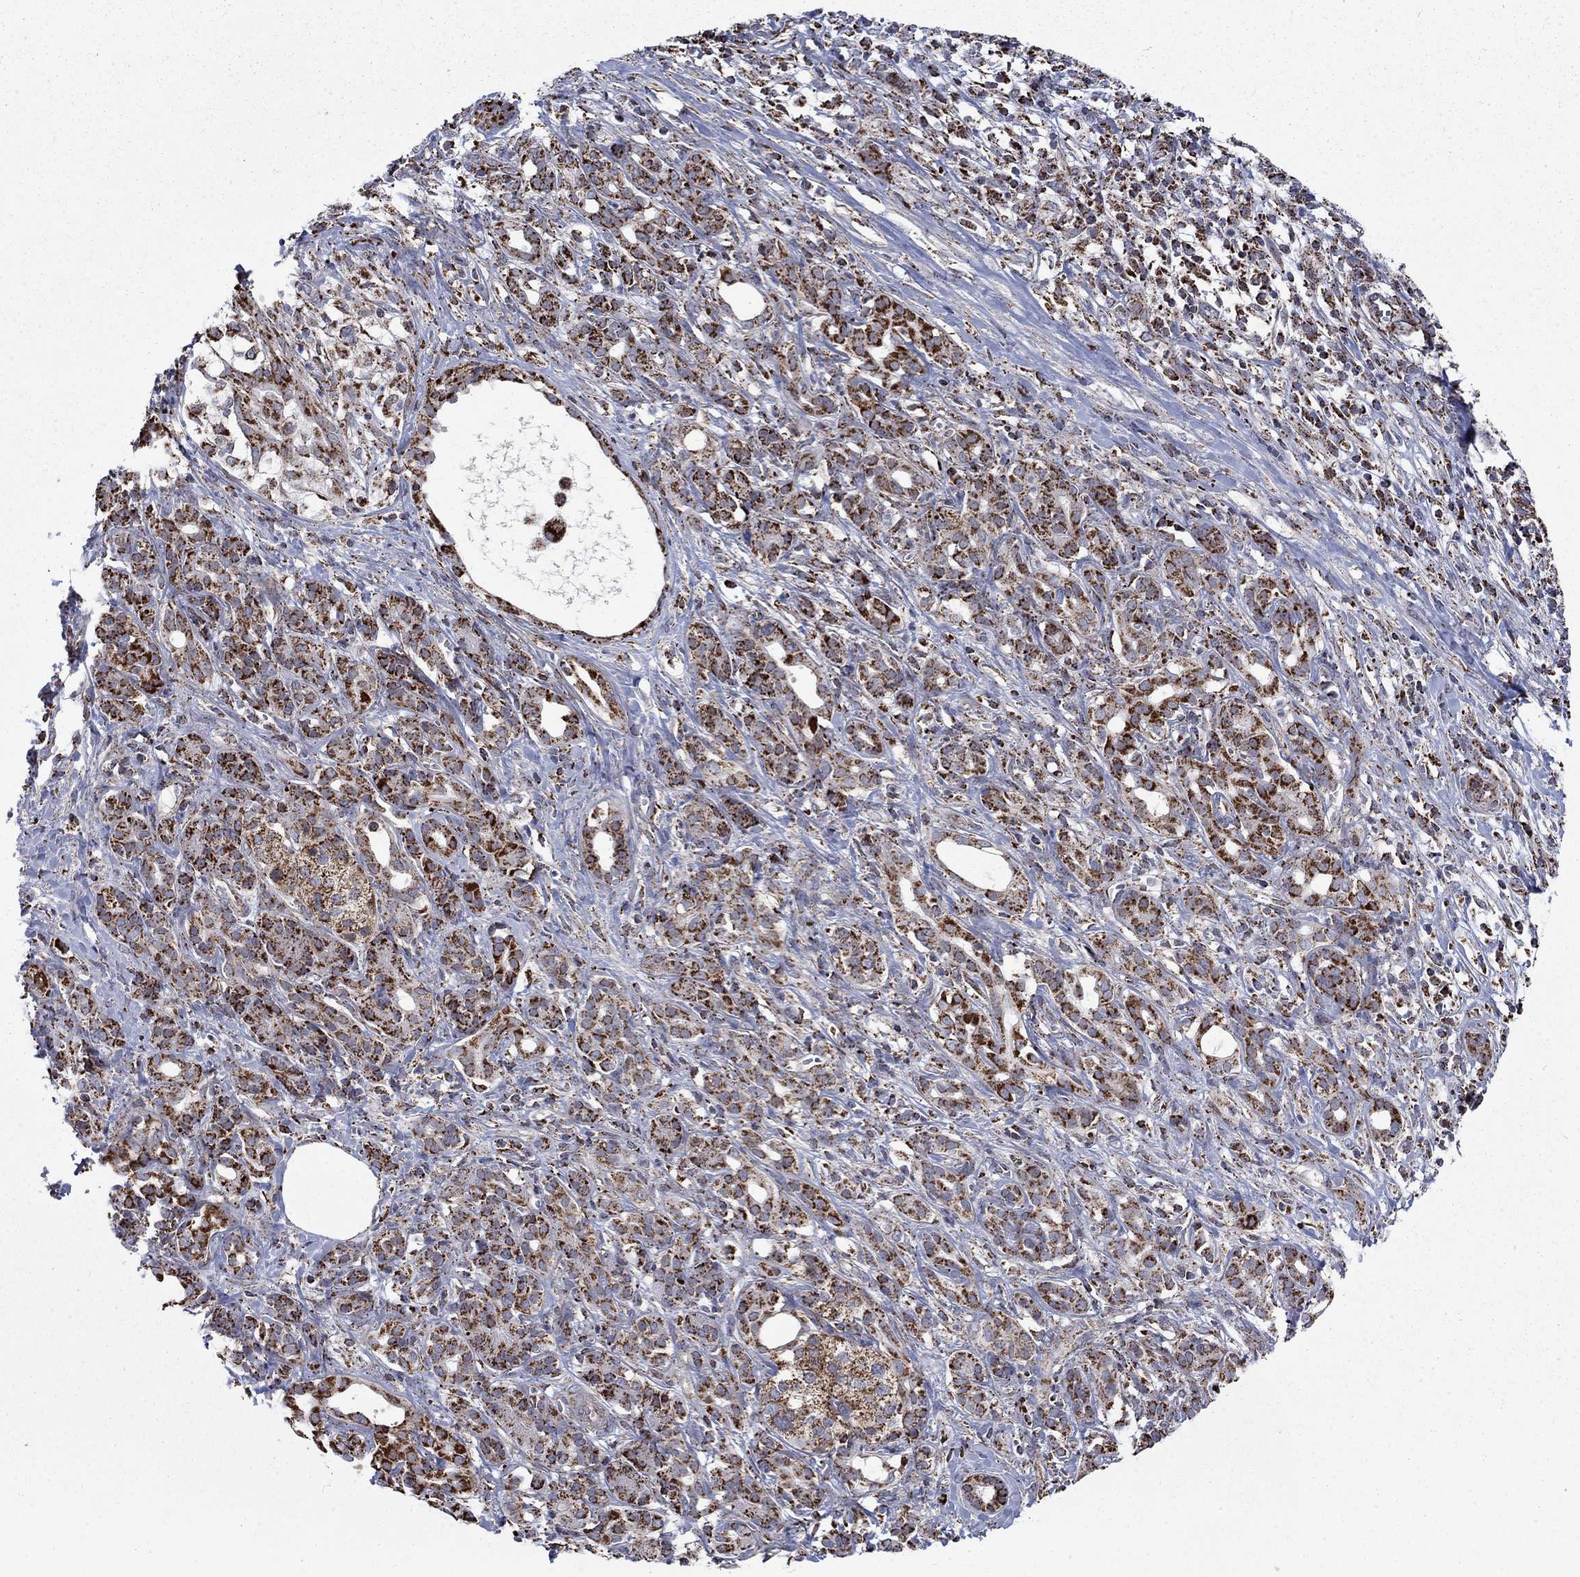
{"staining": {"intensity": "strong", "quantity": ">75%", "location": "cytoplasmic/membranous"}, "tissue": "pancreatic cancer", "cell_type": "Tumor cells", "image_type": "cancer", "snomed": [{"axis": "morphology", "description": "Adenocarcinoma, NOS"}, {"axis": "topography", "description": "Pancreas"}], "caption": "Immunohistochemical staining of human pancreatic cancer shows strong cytoplasmic/membranous protein staining in approximately >75% of tumor cells.", "gene": "MOAP1", "patient": {"sex": "male", "age": 61}}